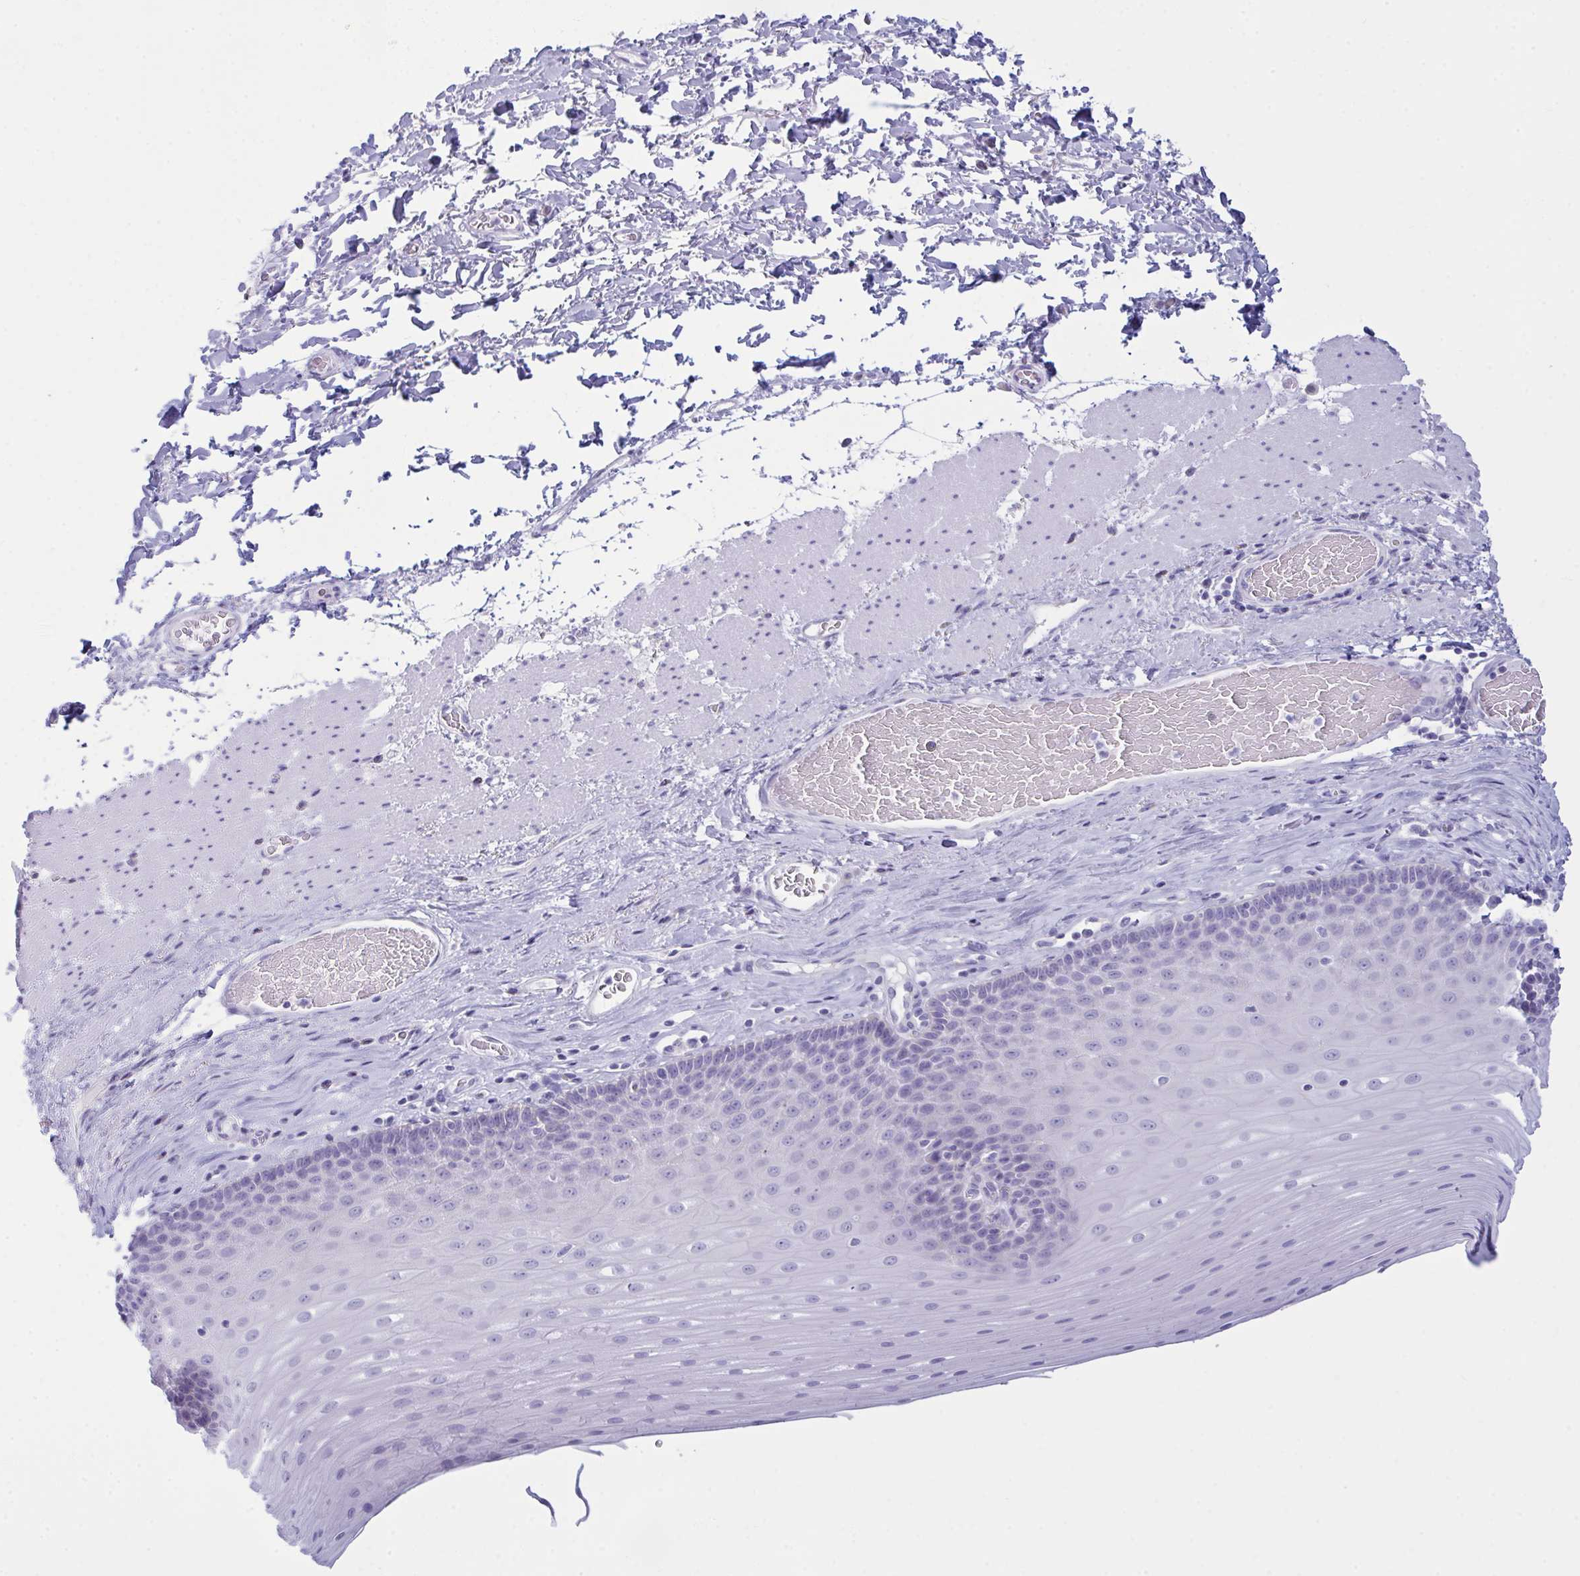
{"staining": {"intensity": "negative", "quantity": "none", "location": "none"}, "tissue": "esophagus", "cell_type": "Squamous epithelial cells", "image_type": "normal", "snomed": [{"axis": "morphology", "description": "Normal tissue, NOS"}, {"axis": "topography", "description": "Esophagus"}], "caption": "High power microscopy micrograph of an IHC histopathology image of normal esophagus, revealing no significant expression in squamous epithelial cells. (Stains: DAB immunohistochemistry with hematoxylin counter stain, Microscopy: brightfield microscopy at high magnification).", "gene": "BBS1", "patient": {"sex": "male", "age": 62}}